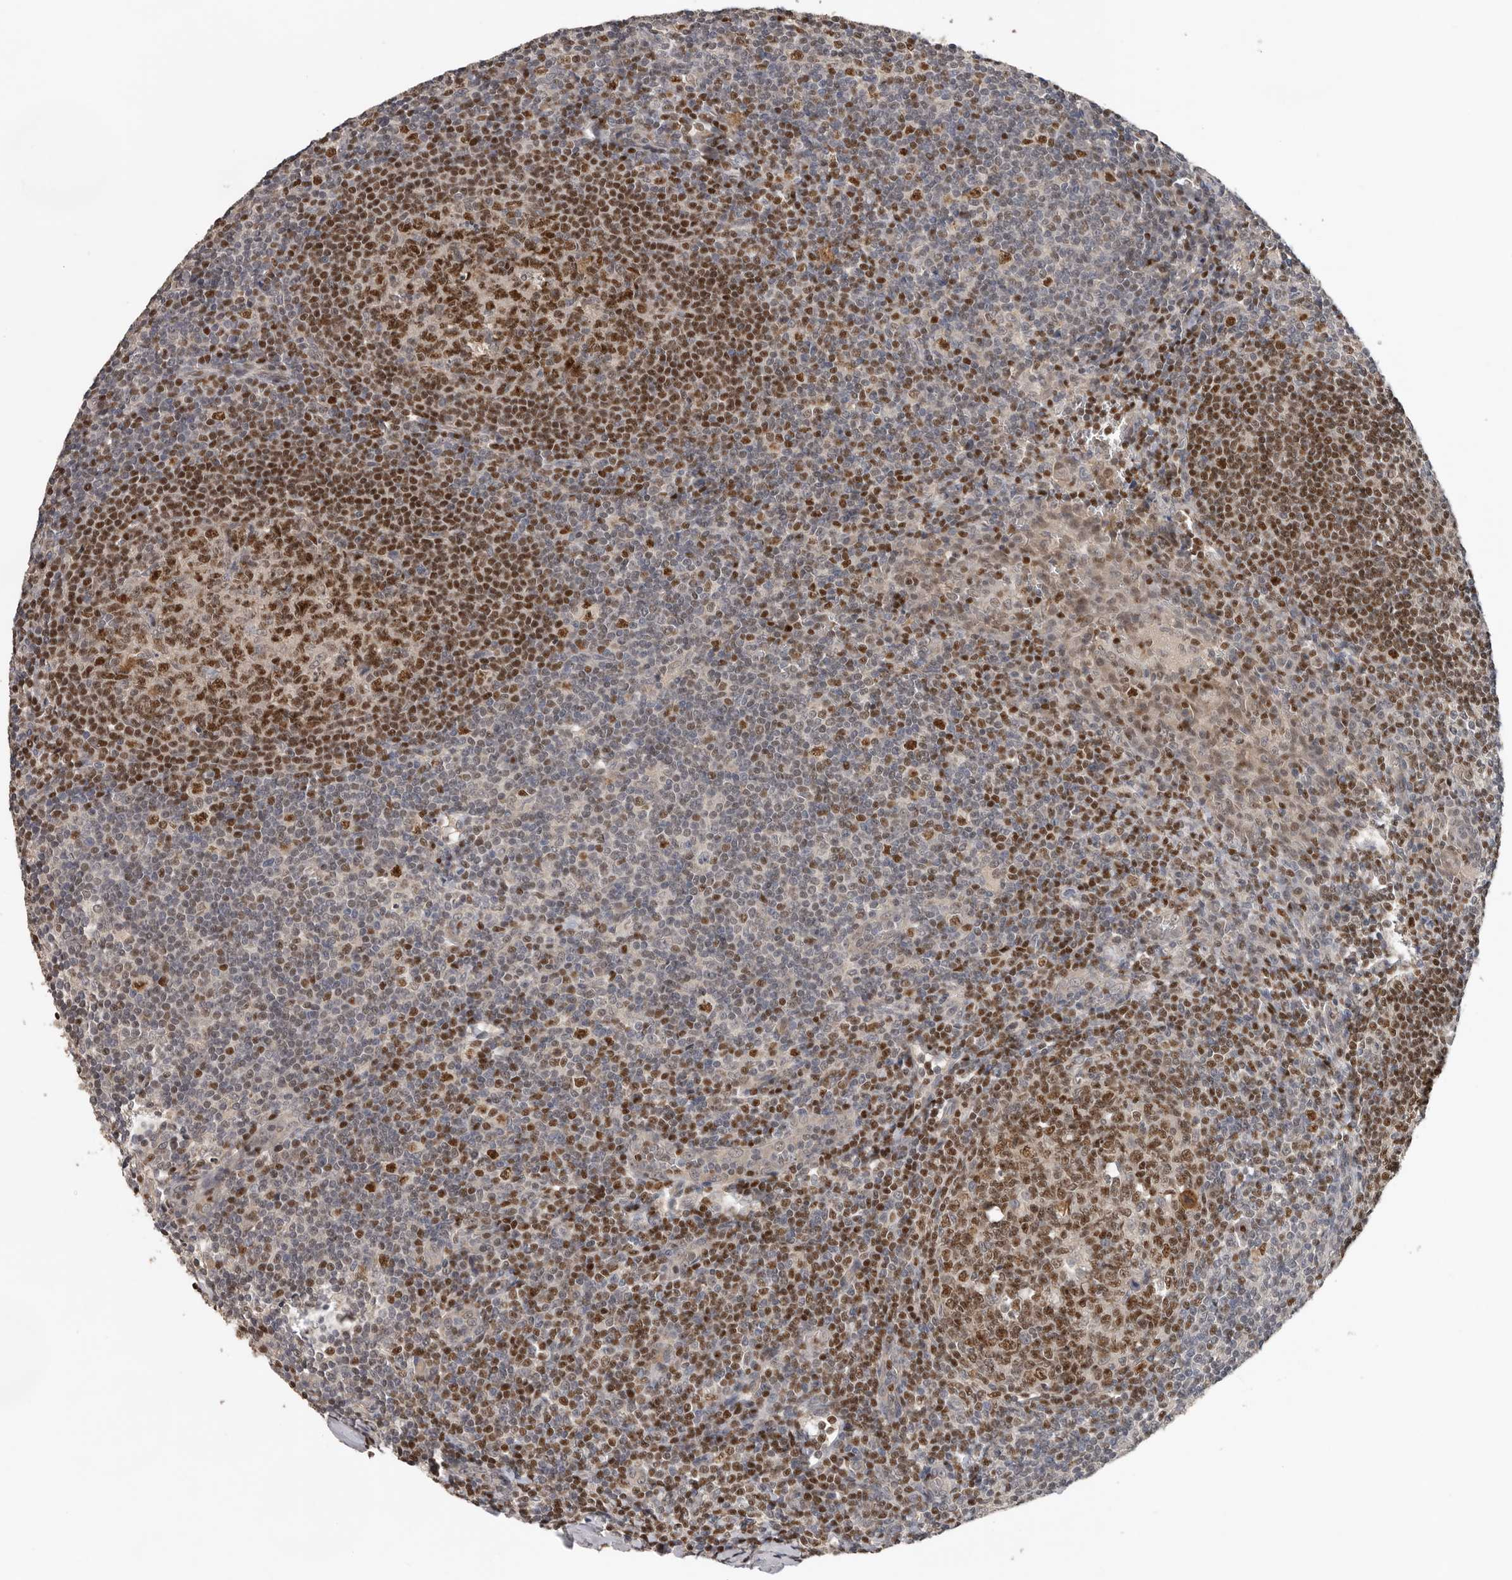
{"staining": {"intensity": "strong", "quantity": ">75%", "location": "nuclear"}, "tissue": "tonsil", "cell_type": "Germinal center cells", "image_type": "normal", "snomed": [{"axis": "morphology", "description": "Normal tissue, NOS"}, {"axis": "topography", "description": "Tonsil"}], "caption": "A high-resolution image shows IHC staining of benign tonsil, which reveals strong nuclear expression in about >75% of germinal center cells.", "gene": "HENMT1", "patient": {"sex": "male", "age": 37}}